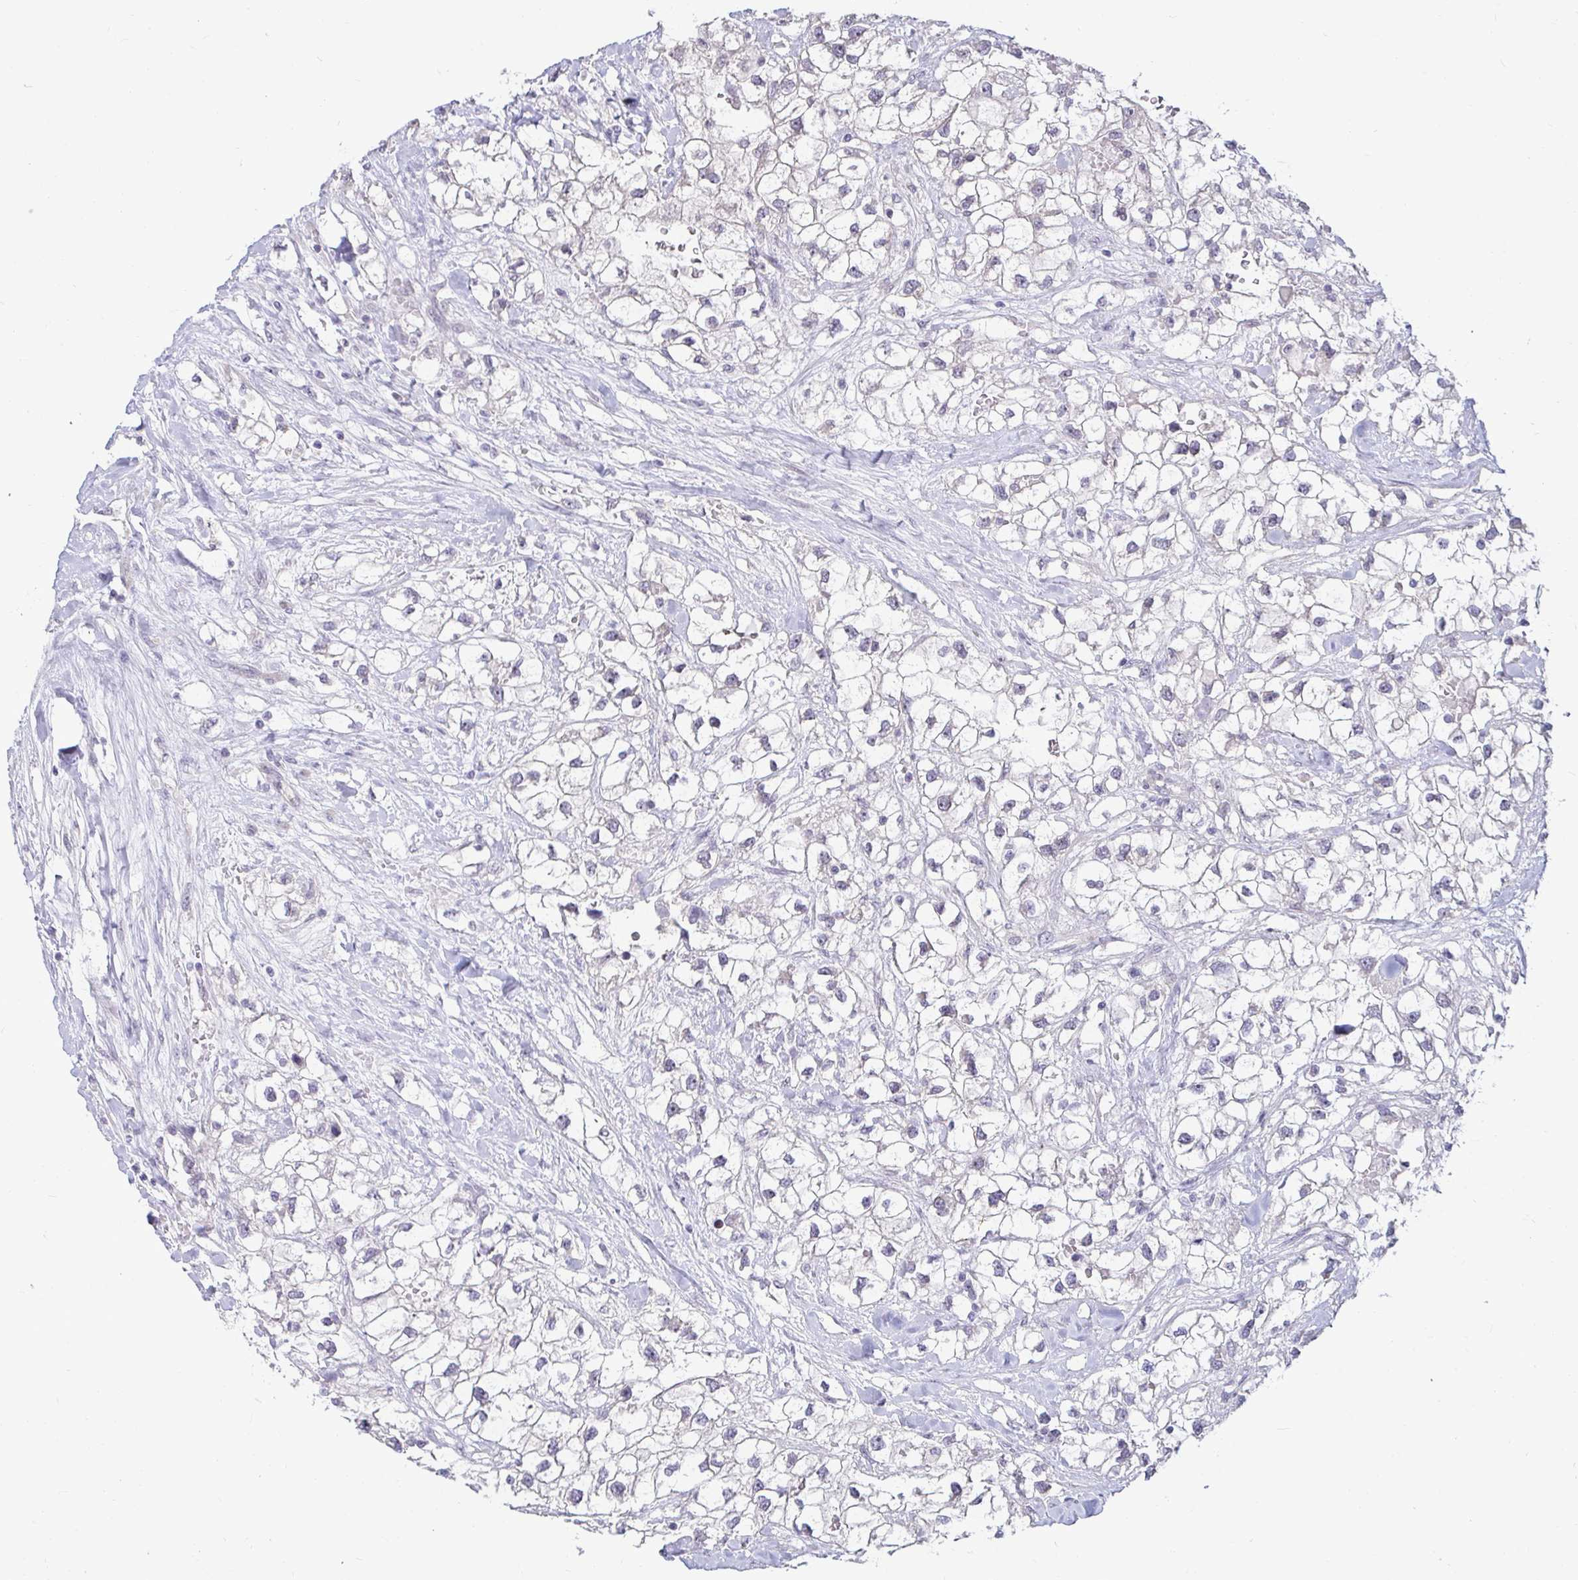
{"staining": {"intensity": "negative", "quantity": "none", "location": "none"}, "tissue": "renal cancer", "cell_type": "Tumor cells", "image_type": "cancer", "snomed": [{"axis": "morphology", "description": "Adenocarcinoma, NOS"}, {"axis": "topography", "description": "Kidney"}], "caption": "A photomicrograph of human renal adenocarcinoma is negative for staining in tumor cells. (DAB IHC visualized using brightfield microscopy, high magnification).", "gene": "GSTM1", "patient": {"sex": "male", "age": 59}}